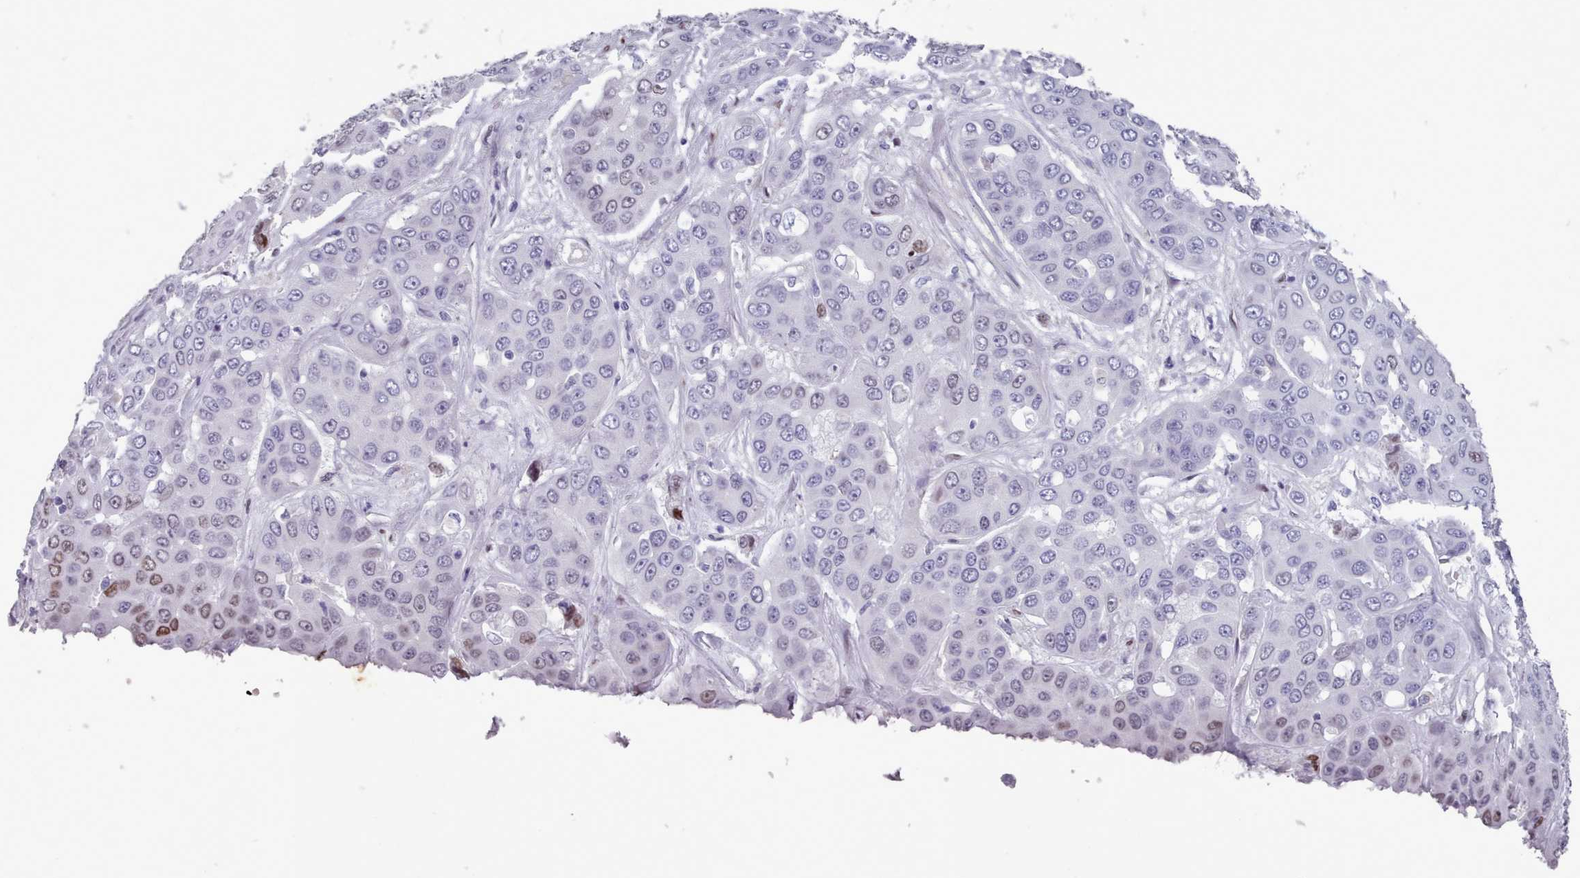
{"staining": {"intensity": "moderate", "quantity": "<25%", "location": "nuclear"}, "tissue": "liver cancer", "cell_type": "Tumor cells", "image_type": "cancer", "snomed": [{"axis": "morphology", "description": "Cholangiocarcinoma"}, {"axis": "topography", "description": "Liver"}], "caption": "Protein expression analysis of liver cholangiocarcinoma reveals moderate nuclear expression in approximately <25% of tumor cells.", "gene": "KCNT2", "patient": {"sex": "female", "age": 52}}